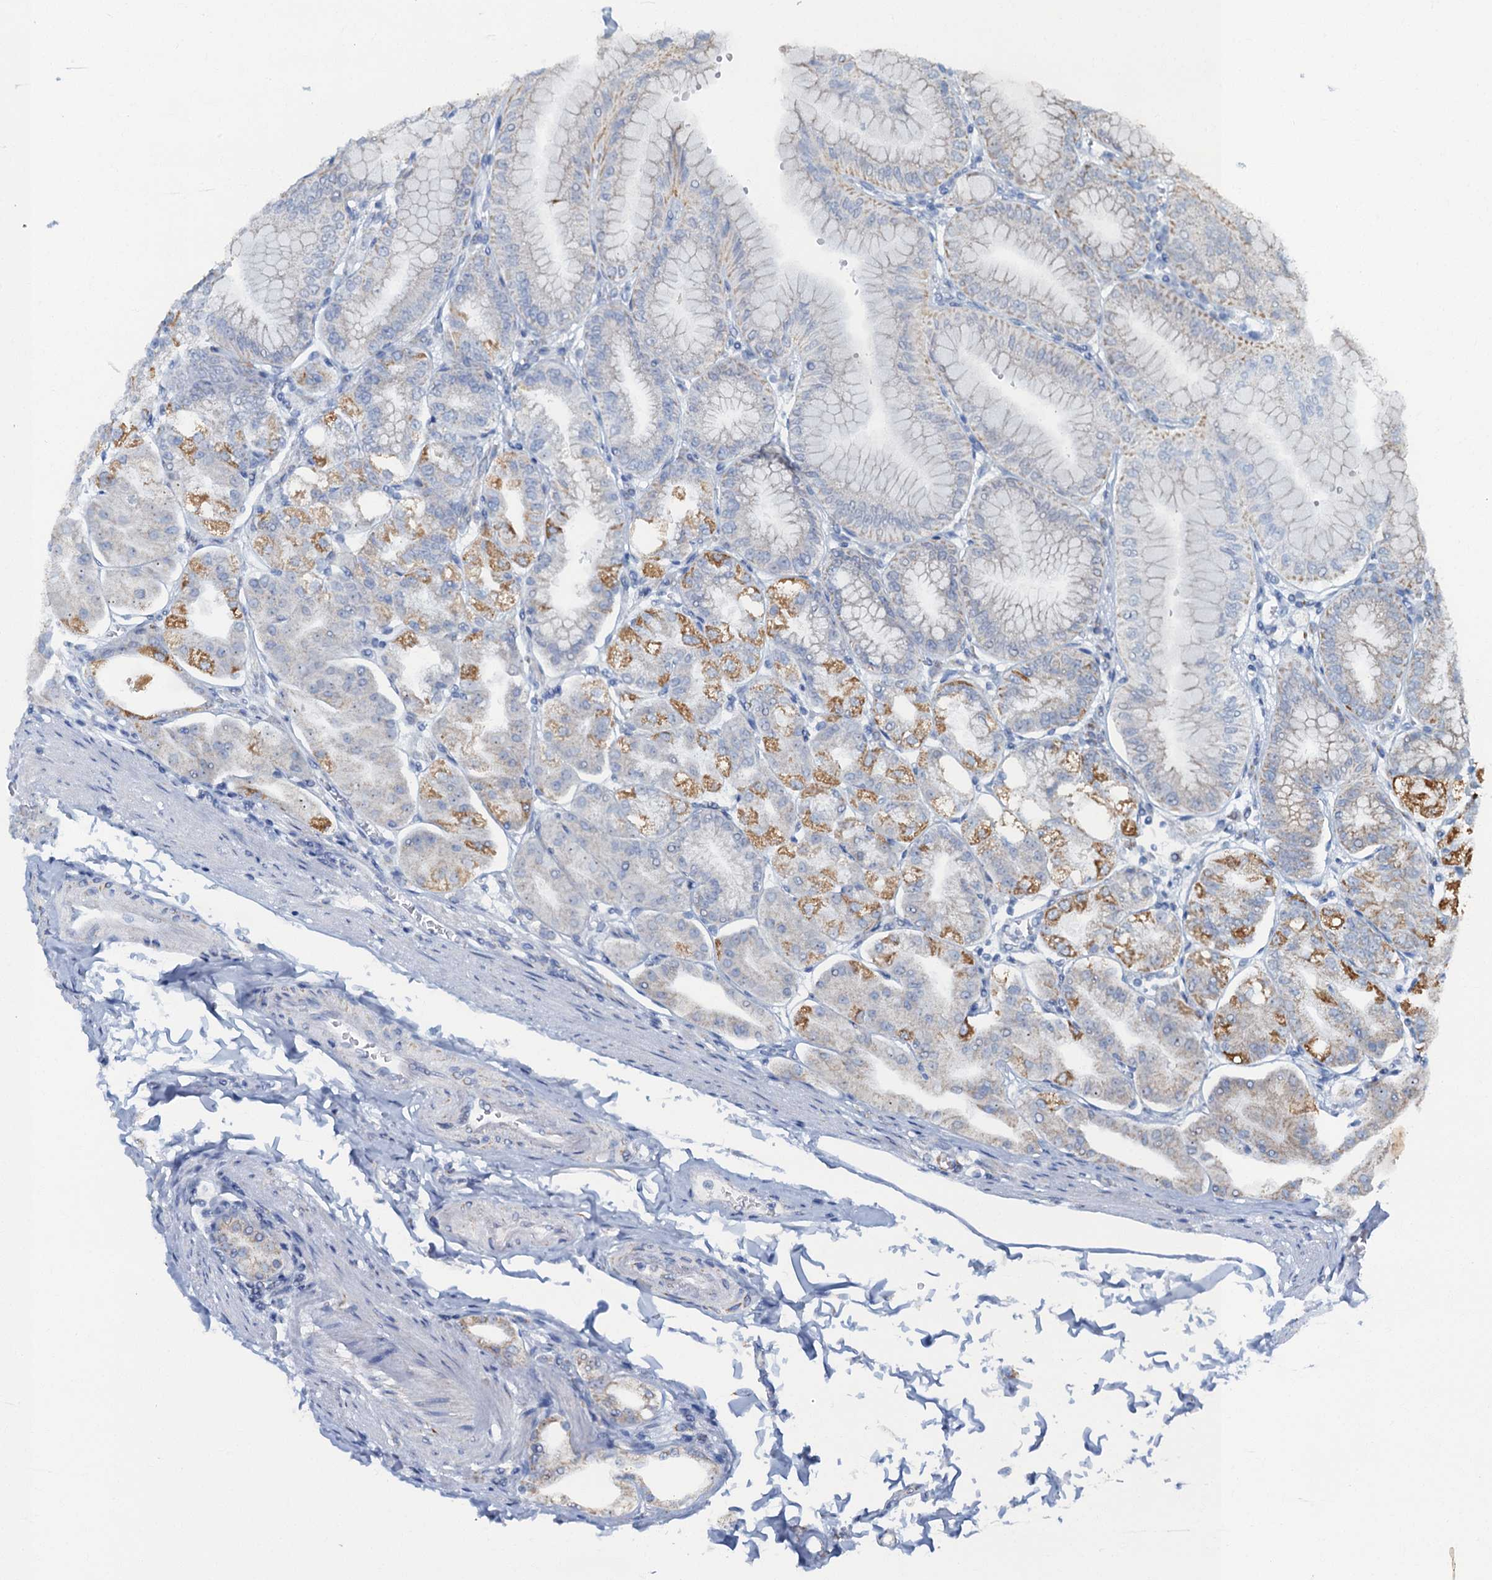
{"staining": {"intensity": "moderate", "quantity": "25%-75%", "location": "cytoplasmic/membranous"}, "tissue": "stomach", "cell_type": "Glandular cells", "image_type": "normal", "snomed": [{"axis": "morphology", "description": "Normal tissue, NOS"}, {"axis": "topography", "description": "Stomach, lower"}], "caption": "Normal stomach reveals moderate cytoplasmic/membranous expression in about 25%-75% of glandular cells (Brightfield microscopy of DAB IHC at high magnification)..", "gene": "RAD9B", "patient": {"sex": "male", "age": 71}}